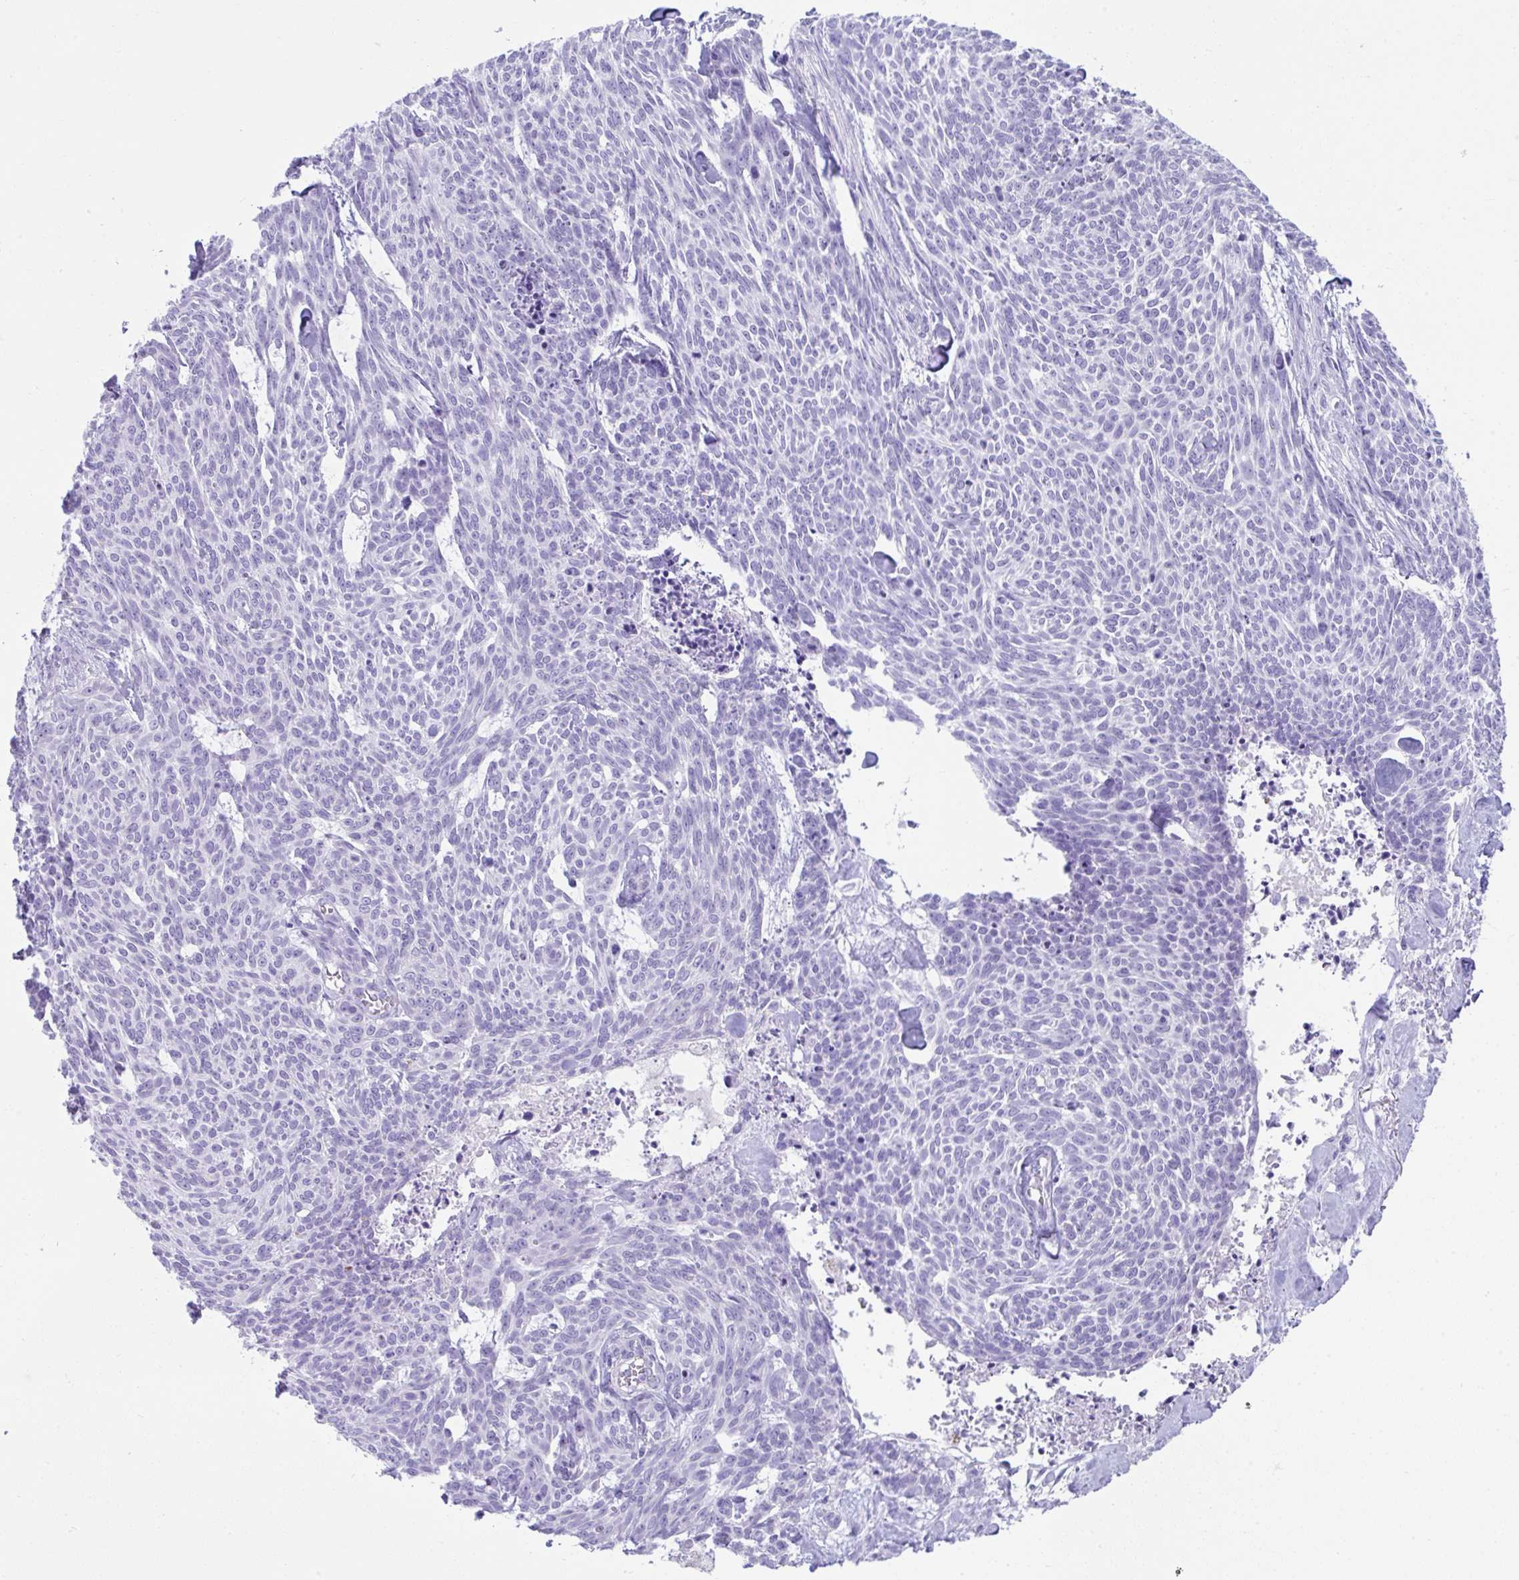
{"staining": {"intensity": "negative", "quantity": "none", "location": "none"}, "tissue": "skin cancer", "cell_type": "Tumor cells", "image_type": "cancer", "snomed": [{"axis": "morphology", "description": "Basal cell carcinoma"}, {"axis": "topography", "description": "Skin"}], "caption": "Tumor cells are negative for brown protein staining in skin basal cell carcinoma. (DAB IHC, high magnification).", "gene": "PSCA", "patient": {"sex": "female", "age": 93}}